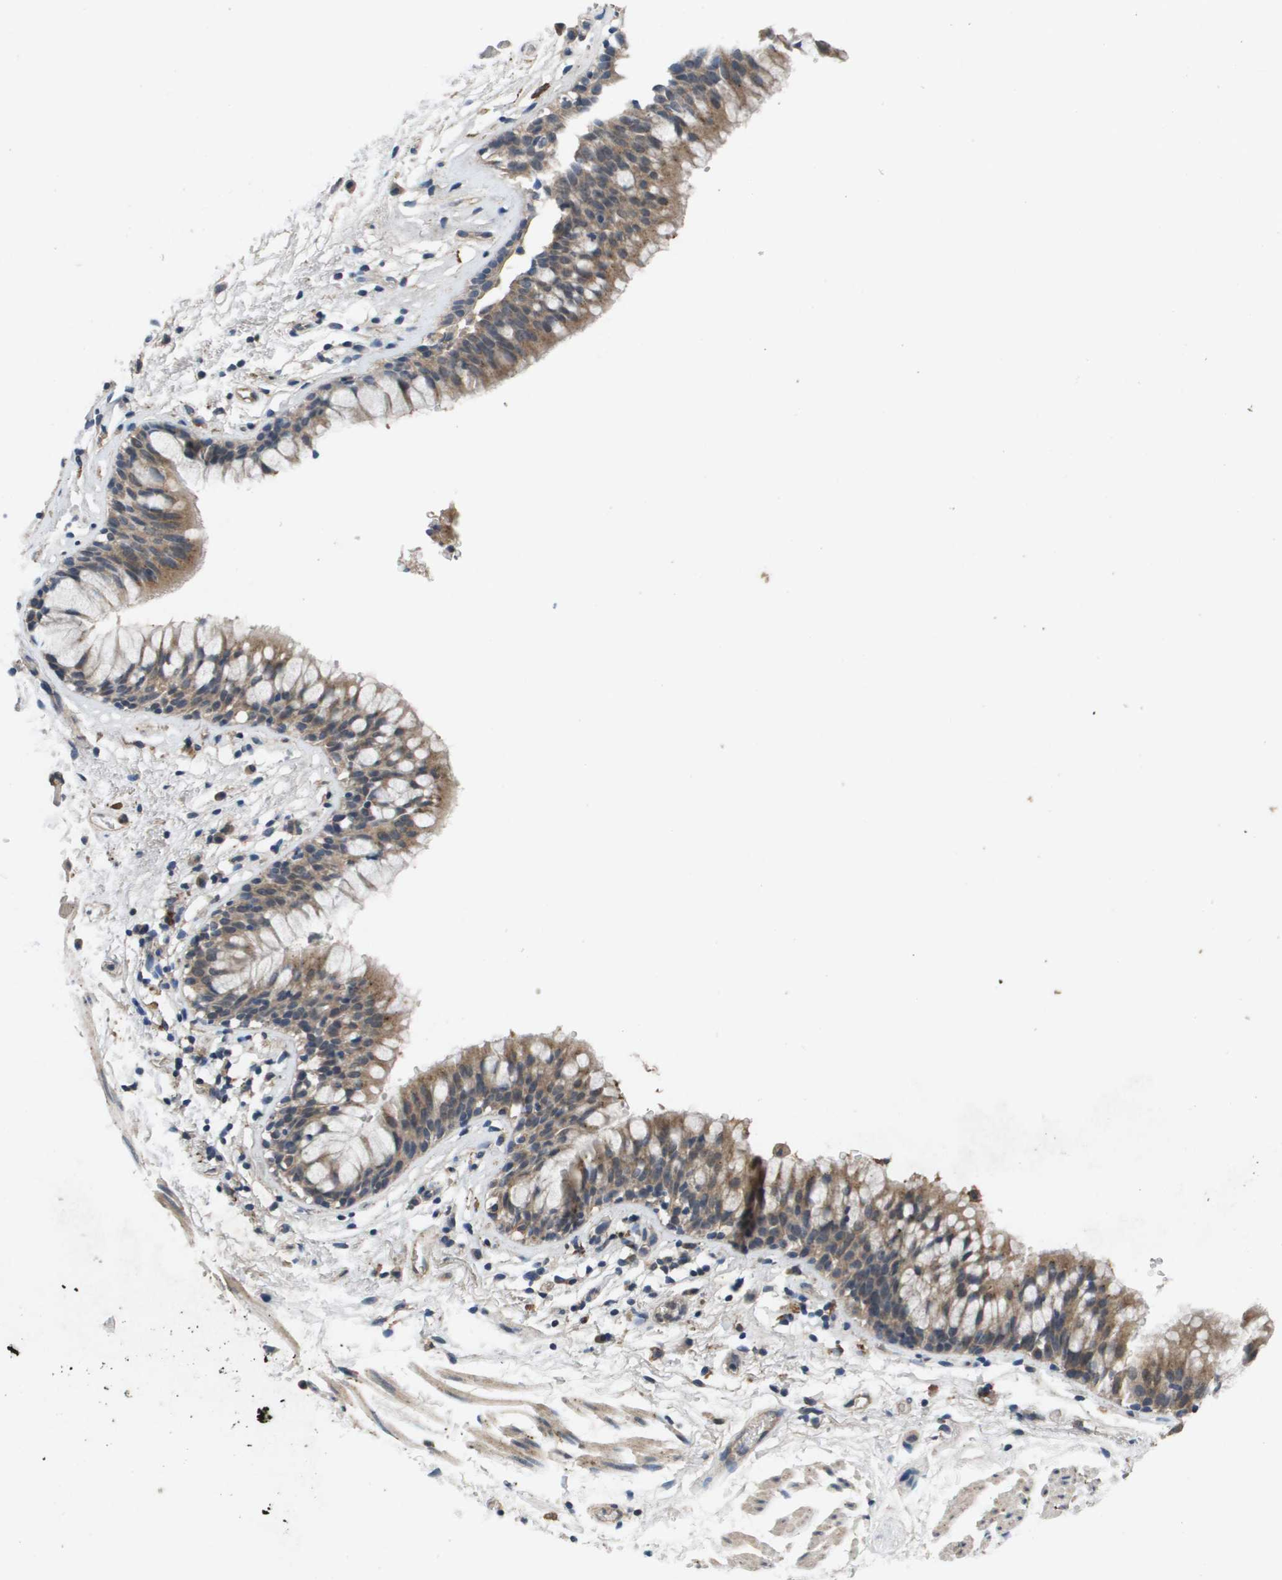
{"staining": {"intensity": "moderate", "quantity": ">75%", "location": "cytoplasmic/membranous"}, "tissue": "bronchus", "cell_type": "Respiratory epithelial cells", "image_type": "normal", "snomed": [{"axis": "morphology", "description": "Normal tissue, NOS"}, {"axis": "morphology", "description": "Inflammation, NOS"}, {"axis": "topography", "description": "Cartilage tissue"}, {"axis": "topography", "description": "Bronchus"}], "caption": "Protein analysis of normal bronchus displays moderate cytoplasmic/membranous positivity in about >75% of respiratory epithelial cells.", "gene": "PROC", "patient": {"sex": "male", "age": 77}}